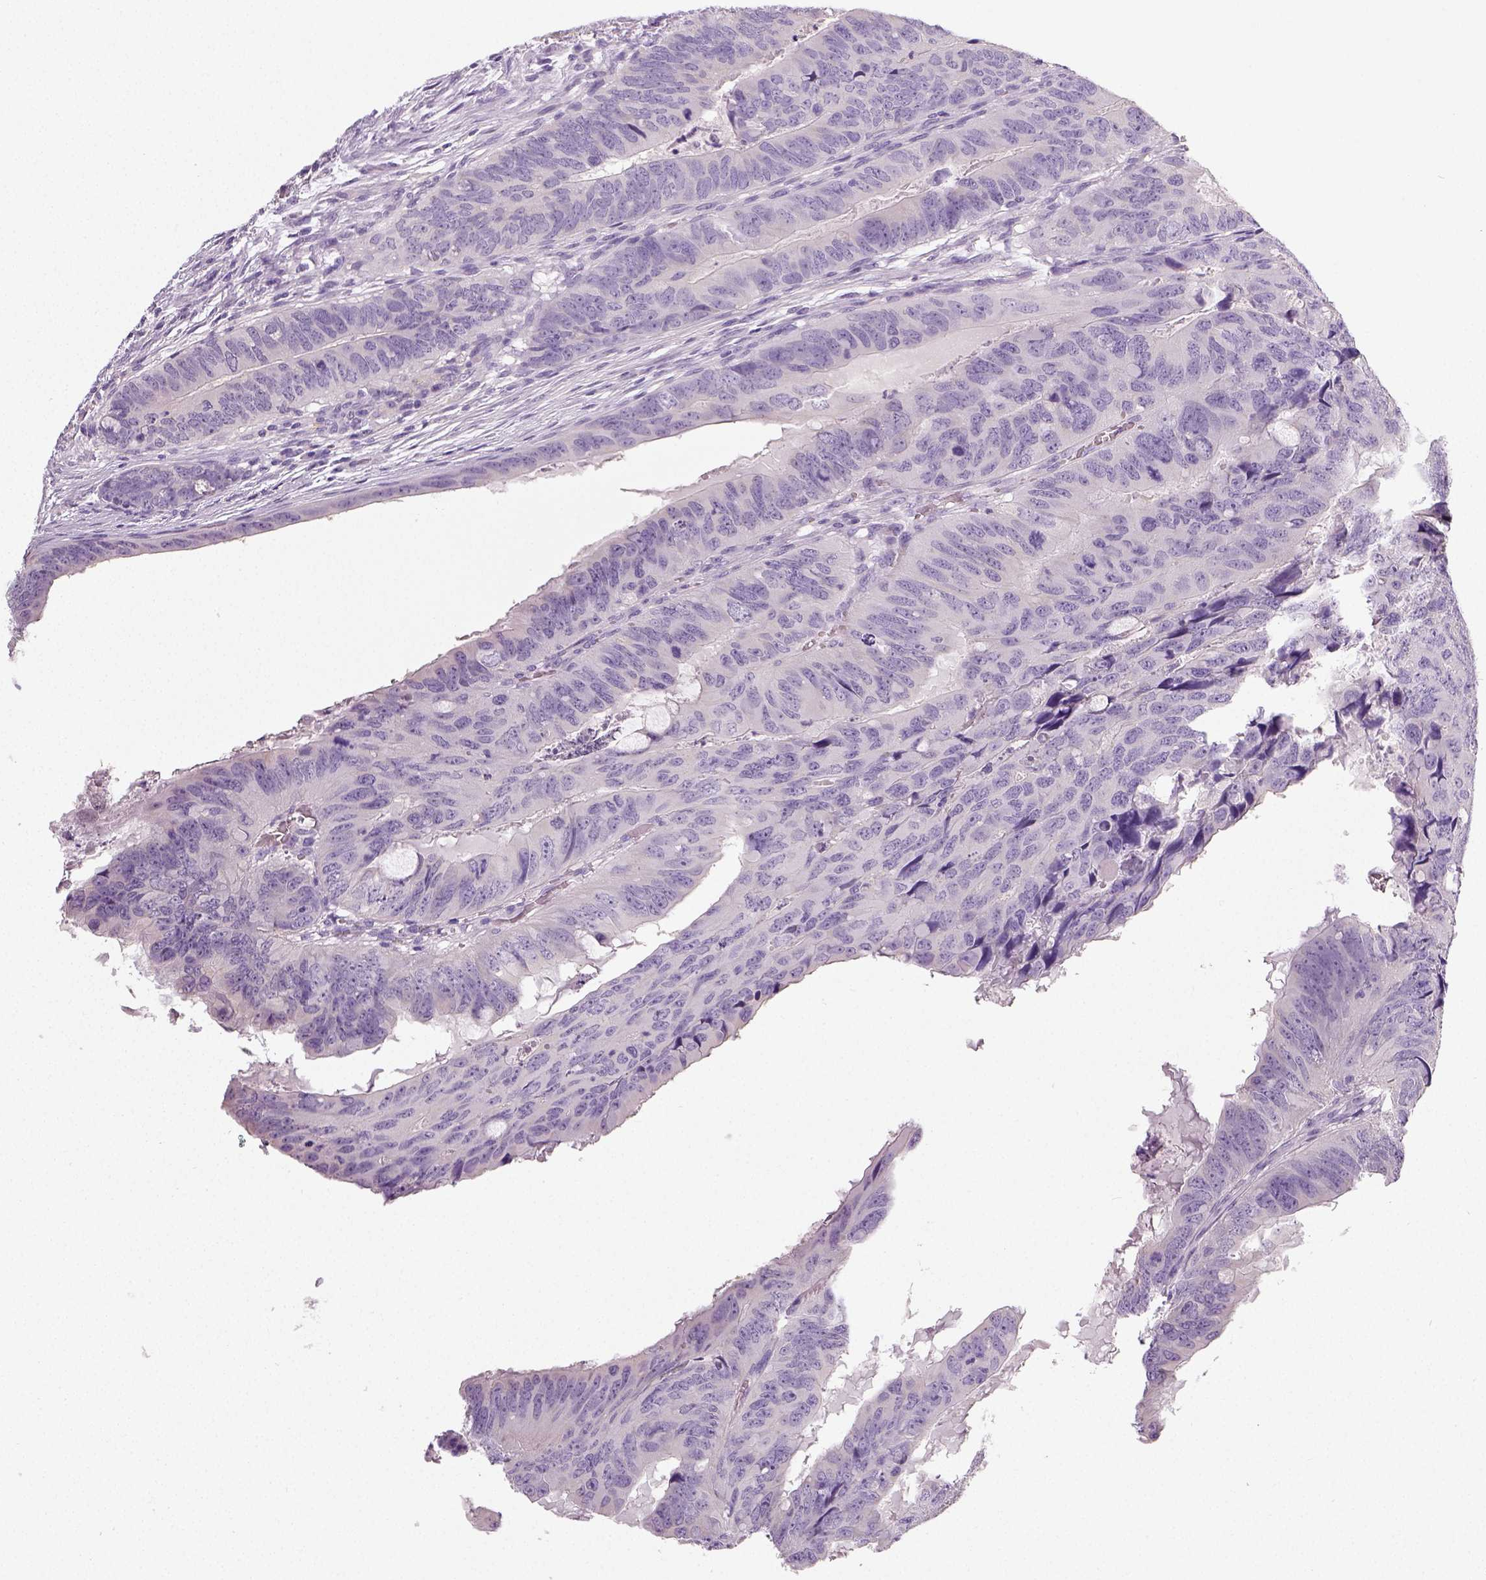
{"staining": {"intensity": "negative", "quantity": "none", "location": "none"}, "tissue": "colorectal cancer", "cell_type": "Tumor cells", "image_type": "cancer", "snomed": [{"axis": "morphology", "description": "Adenocarcinoma, NOS"}, {"axis": "topography", "description": "Colon"}], "caption": "Tumor cells are negative for brown protein staining in colorectal cancer (adenocarcinoma).", "gene": "NECAB2", "patient": {"sex": "male", "age": 79}}